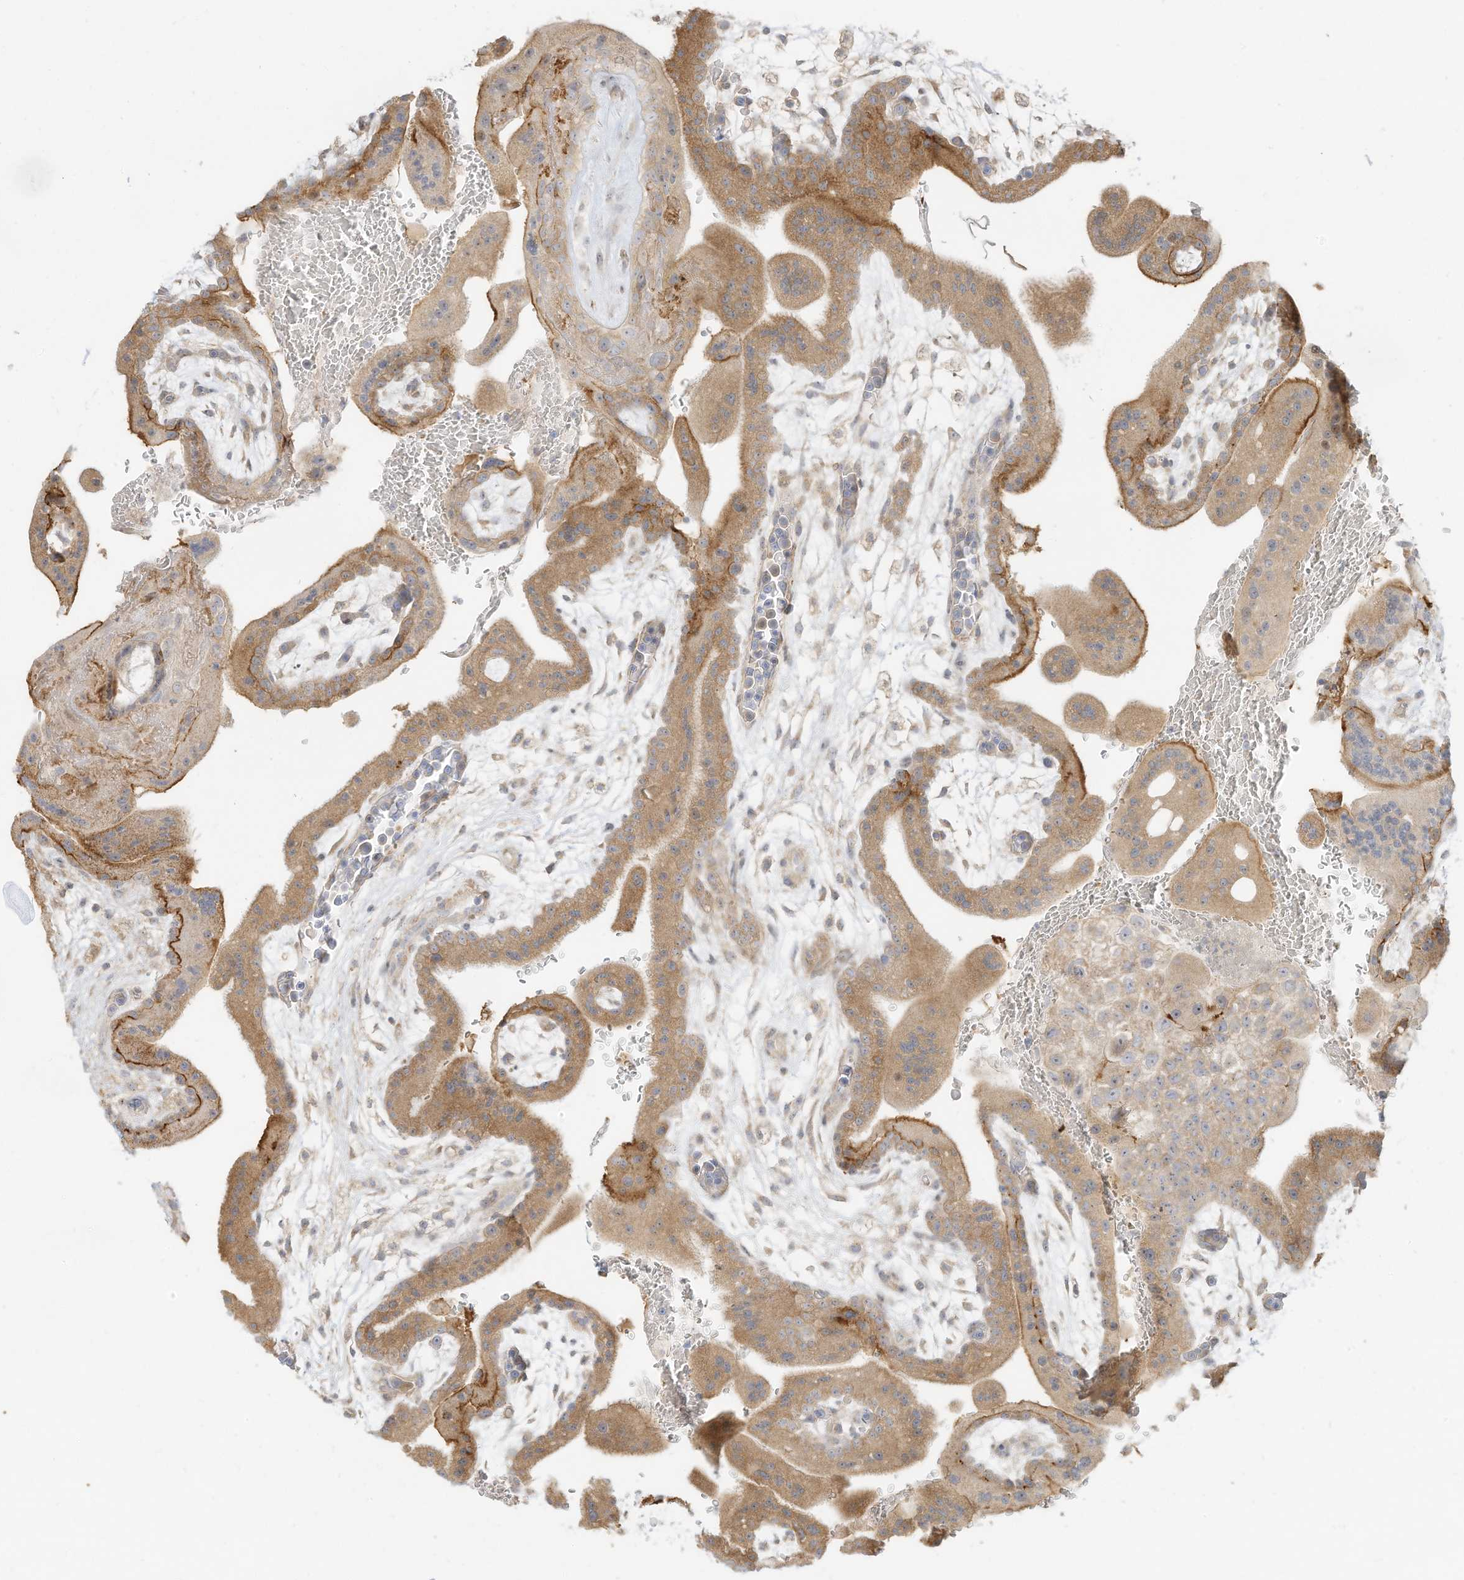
{"staining": {"intensity": "weak", "quantity": ">75%", "location": "cytoplasmic/membranous"}, "tissue": "placenta", "cell_type": "Decidual cells", "image_type": "normal", "snomed": [{"axis": "morphology", "description": "Normal tissue, NOS"}, {"axis": "topography", "description": "Placenta"}], "caption": "A micrograph of placenta stained for a protein reveals weak cytoplasmic/membranous brown staining in decidual cells. Immunohistochemistry (ihc) stains the protein in brown and the nuclei are stained blue.", "gene": "OFD1", "patient": {"sex": "female", "age": 35}}